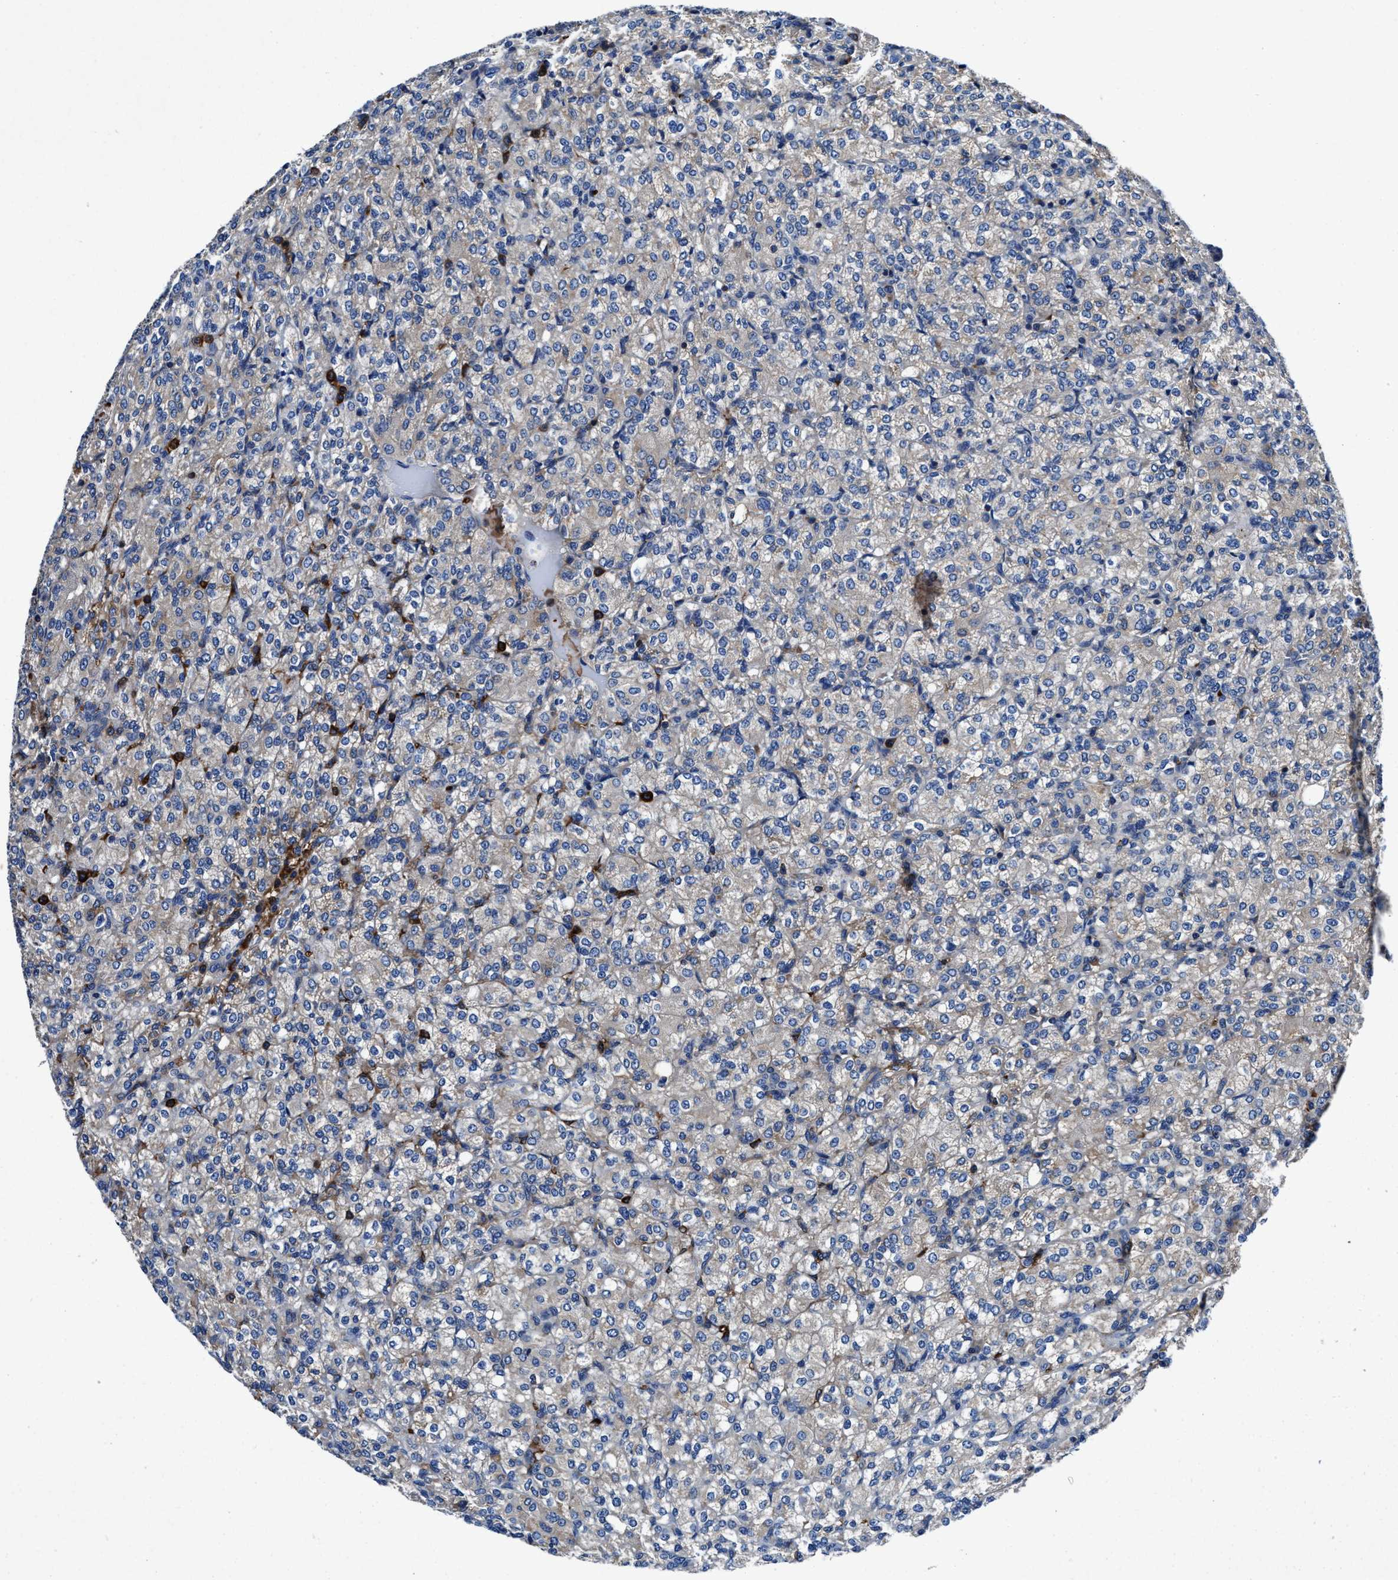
{"staining": {"intensity": "negative", "quantity": "none", "location": "none"}, "tissue": "renal cancer", "cell_type": "Tumor cells", "image_type": "cancer", "snomed": [{"axis": "morphology", "description": "Adenocarcinoma, NOS"}, {"axis": "topography", "description": "Kidney"}], "caption": "A histopathology image of human renal cancer is negative for staining in tumor cells. (DAB (3,3'-diaminobenzidine) immunohistochemistry visualized using brightfield microscopy, high magnification).", "gene": "PHLPP1", "patient": {"sex": "male", "age": 77}}